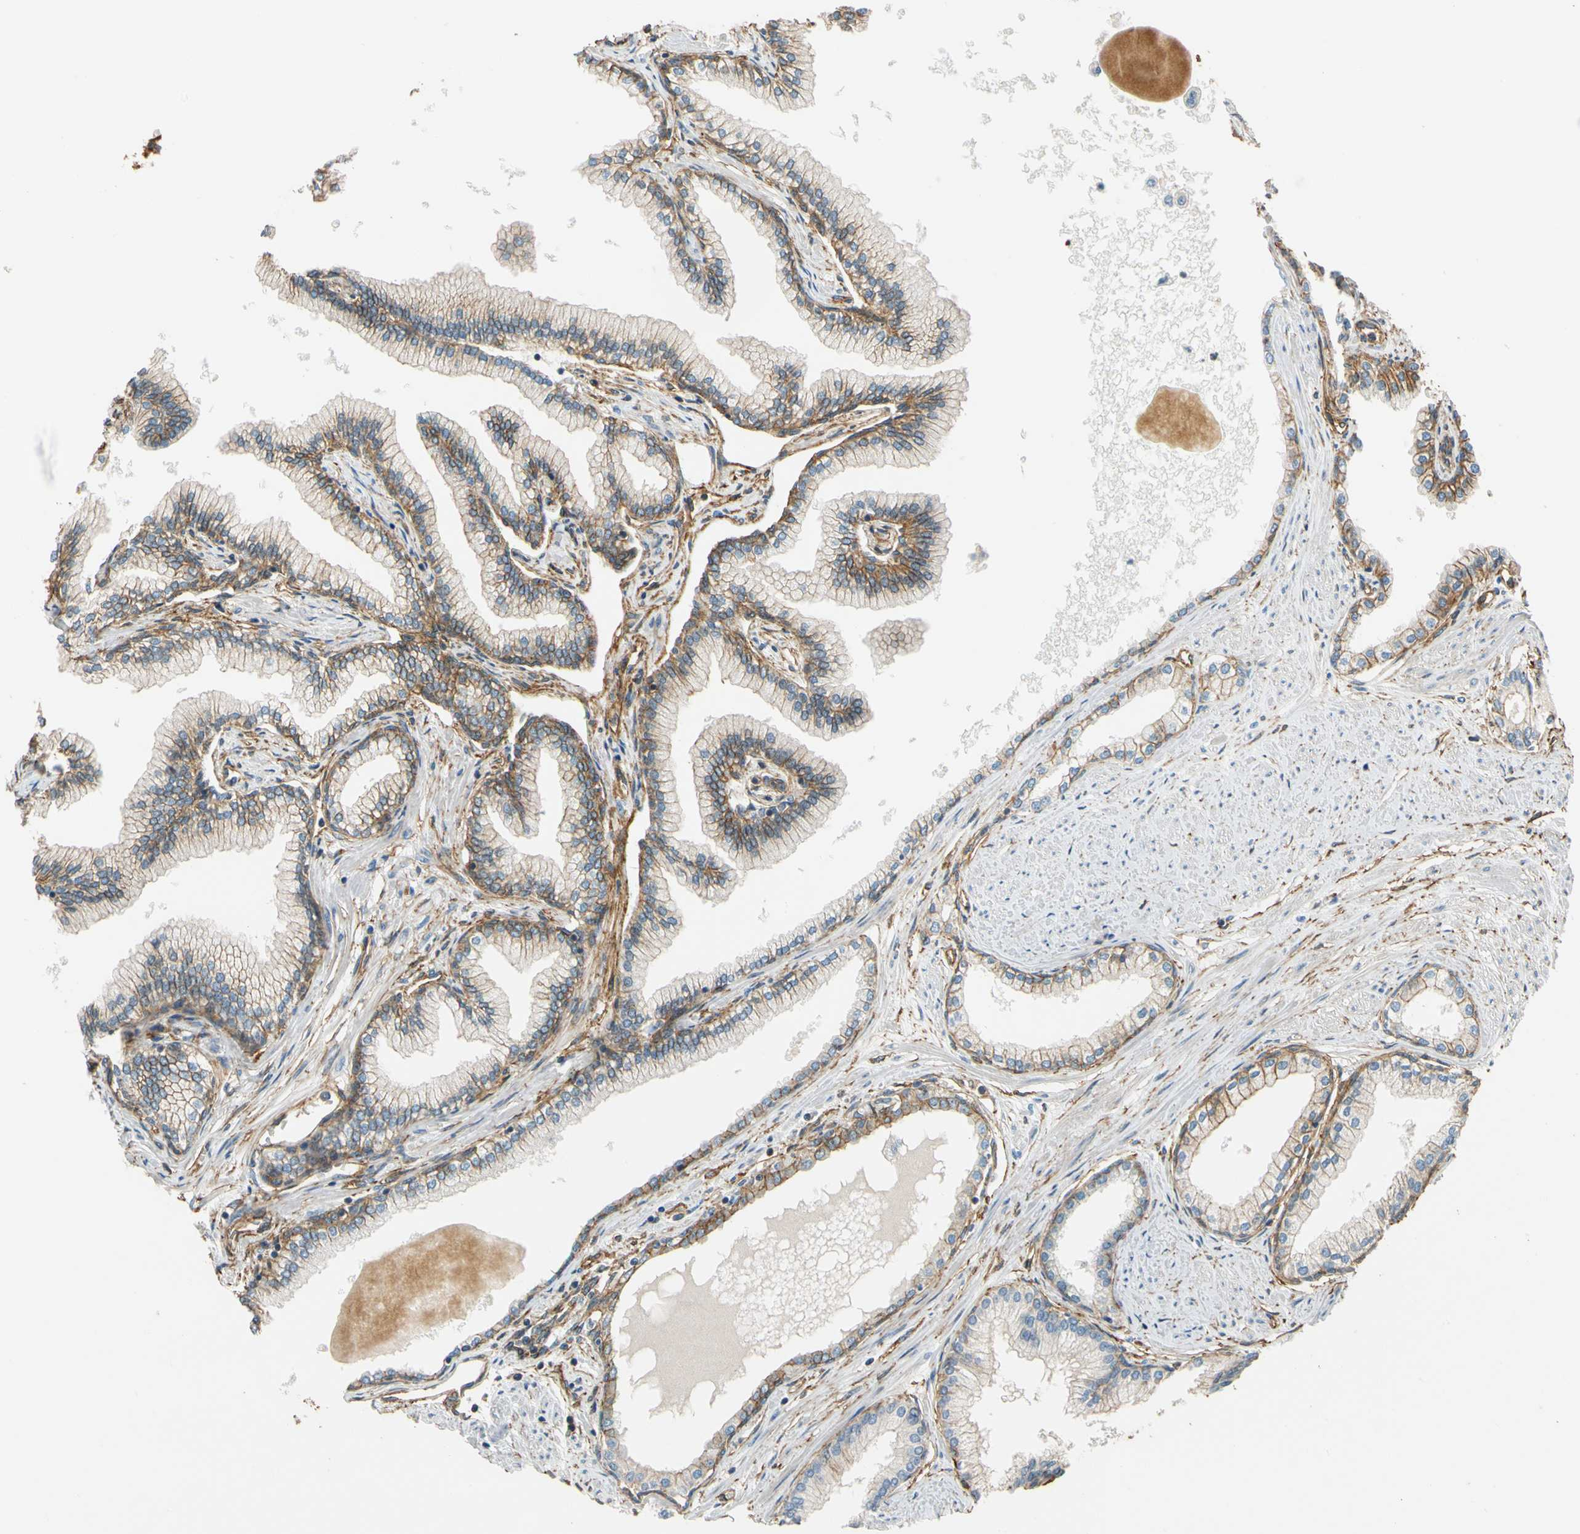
{"staining": {"intensity": "strong", "quantity": ">75%", "location": "cytoplasmic/membranous"}, "tissue": "prostate", "cell_type": "Glandular cells", "image_type": "normal", "snomed": [{"axis": "morphology", "description": "Normal tissue, NOS"}, {"axis": "topography", "description": "Prostate"}], "caption": "Brown immunohistochemical staining in unremarkable prostate exhibits strong cytoplasmic/membranous expression in about >75% of glandular cells.", "gene": "SPTAN1", "patient": {"sex": "male", "age": 64}}